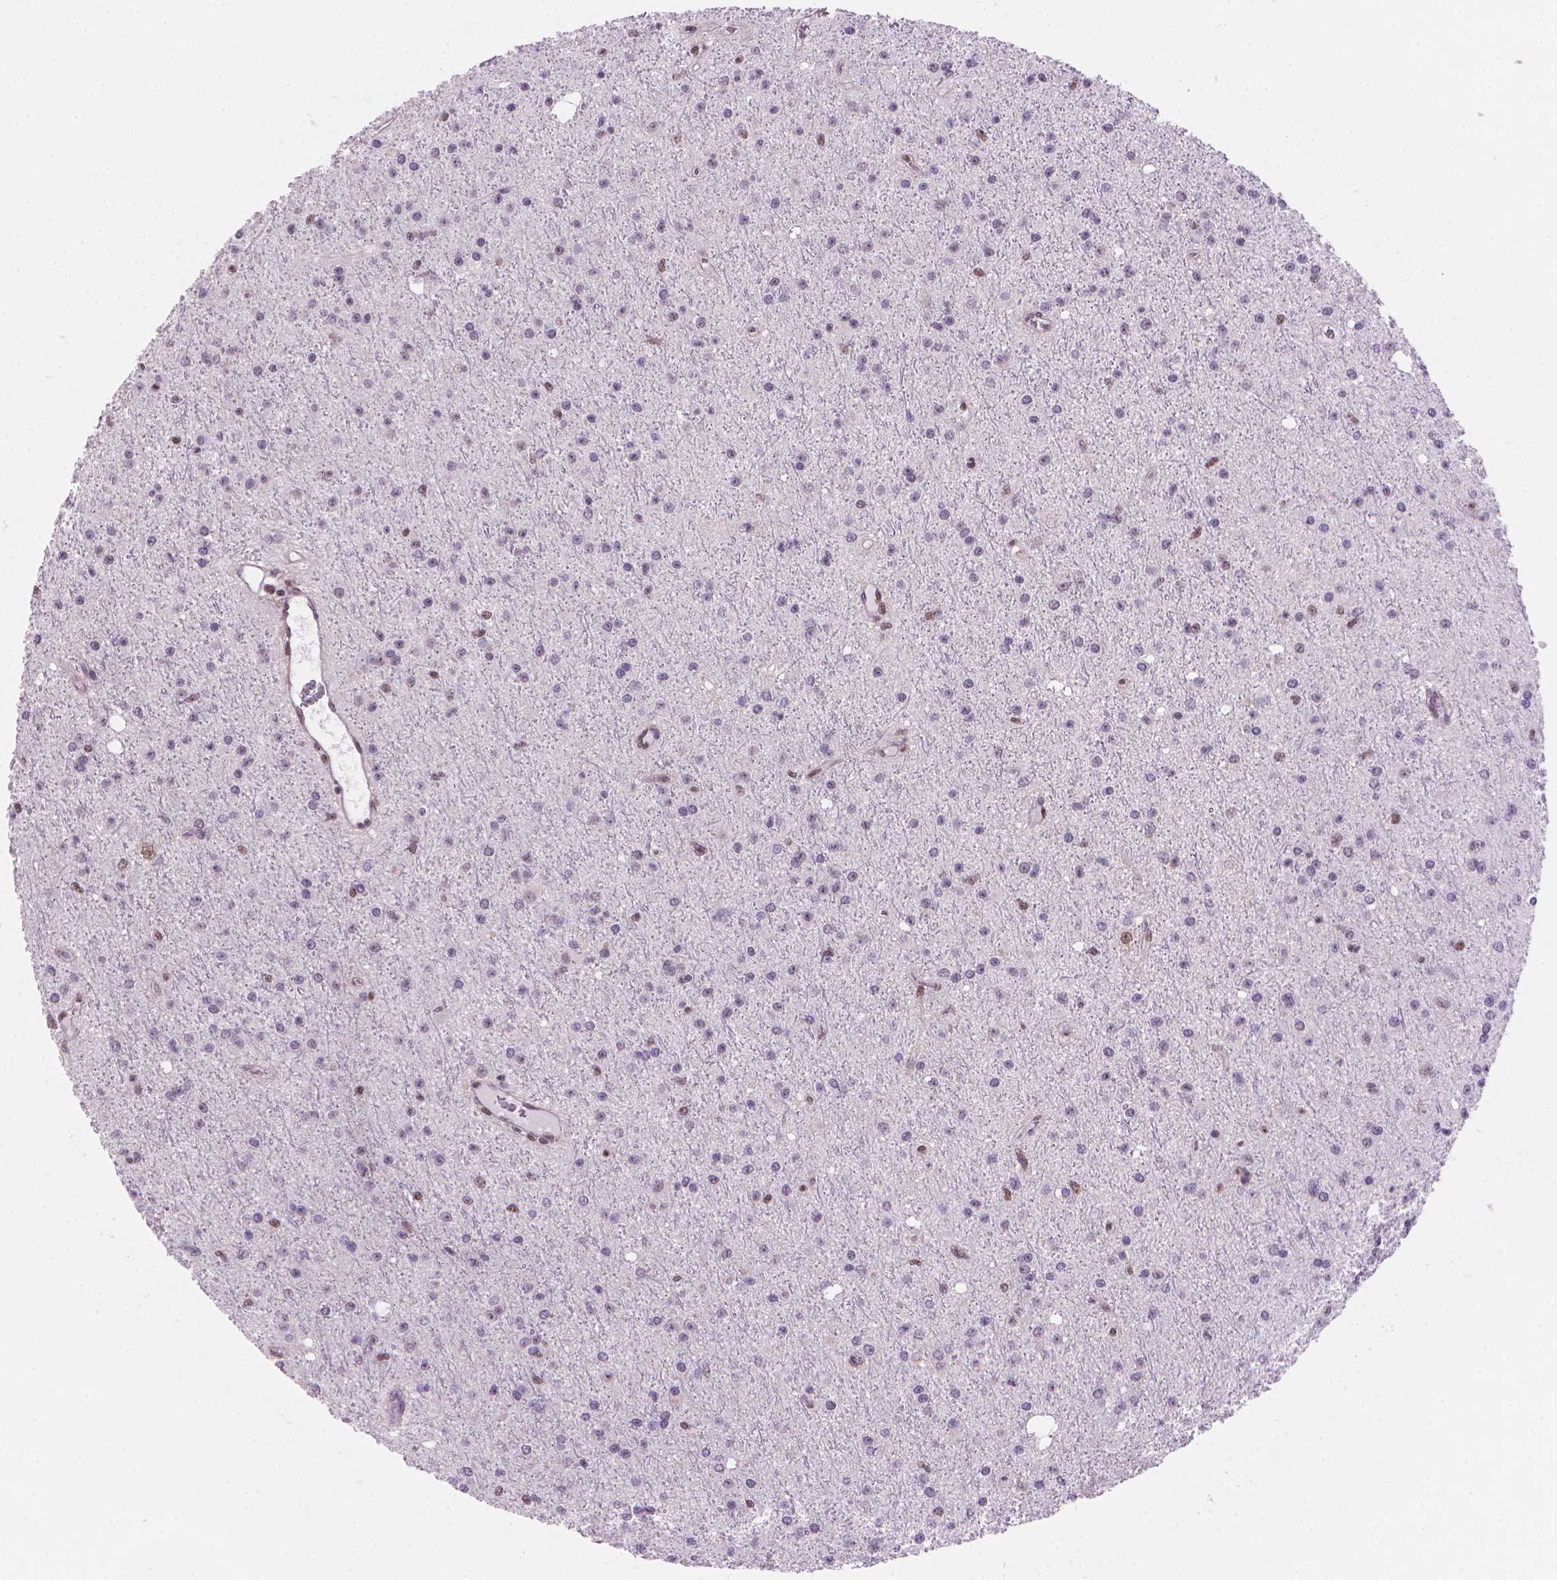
{"staining": {"intensity": "negative", "quantity": "none", "location": "none"}, "tissue": "glioma", "cell_type": "Tumor cells", "image_type": "cancer", "snomed": [{"axis": "morphology", "description": "Glioma, malignant, Low grade"}, {"axis": "topography", "description": "Brain"}], "caption": "A photomicrograph of glioma stained for a protein reveals no brown staining in tumor cells.", "gene": "UBN1", "patient": {"sex": "male", "age": 27}}